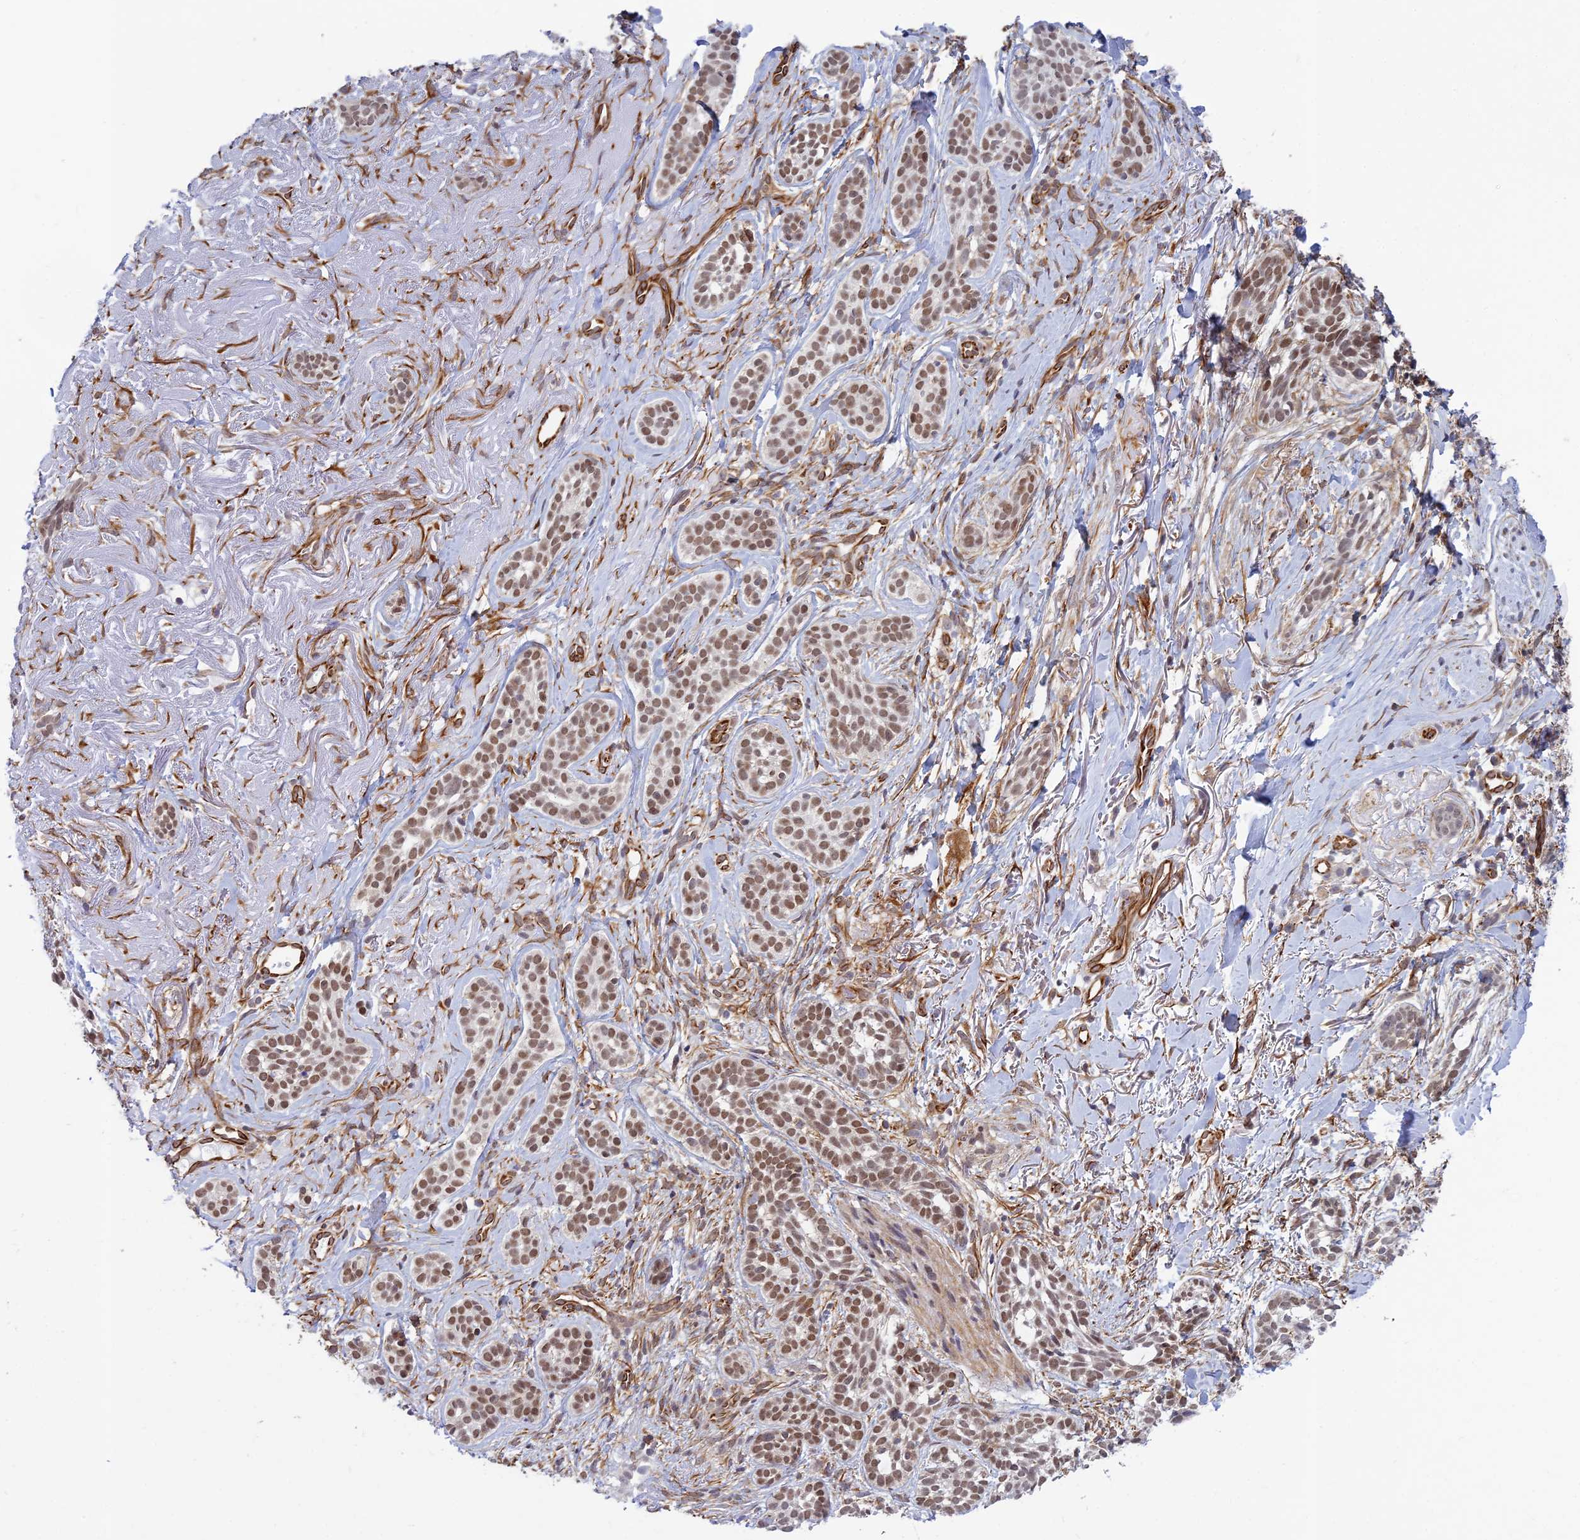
{"staining": {"intensity": "moderate", "quantity": ">75%", "location": "nuclear"}, "tissue": "skin cancer", "cell_type": "Tumor cells", "image_type": "cancer", "snomed": [{"axis": "morphology", "description": "Basal cell carcinoma"}, {"axis": "topography", "description": "Skin"}], "caption": "Immunohistochemical staining of human skin basal cell carcinoma exhibits medium levels of moderate nuclear positivity in about >75% of tumor cells.", "gene": "SAPCD2", "patient": {"sex": "male", "age": 71}}